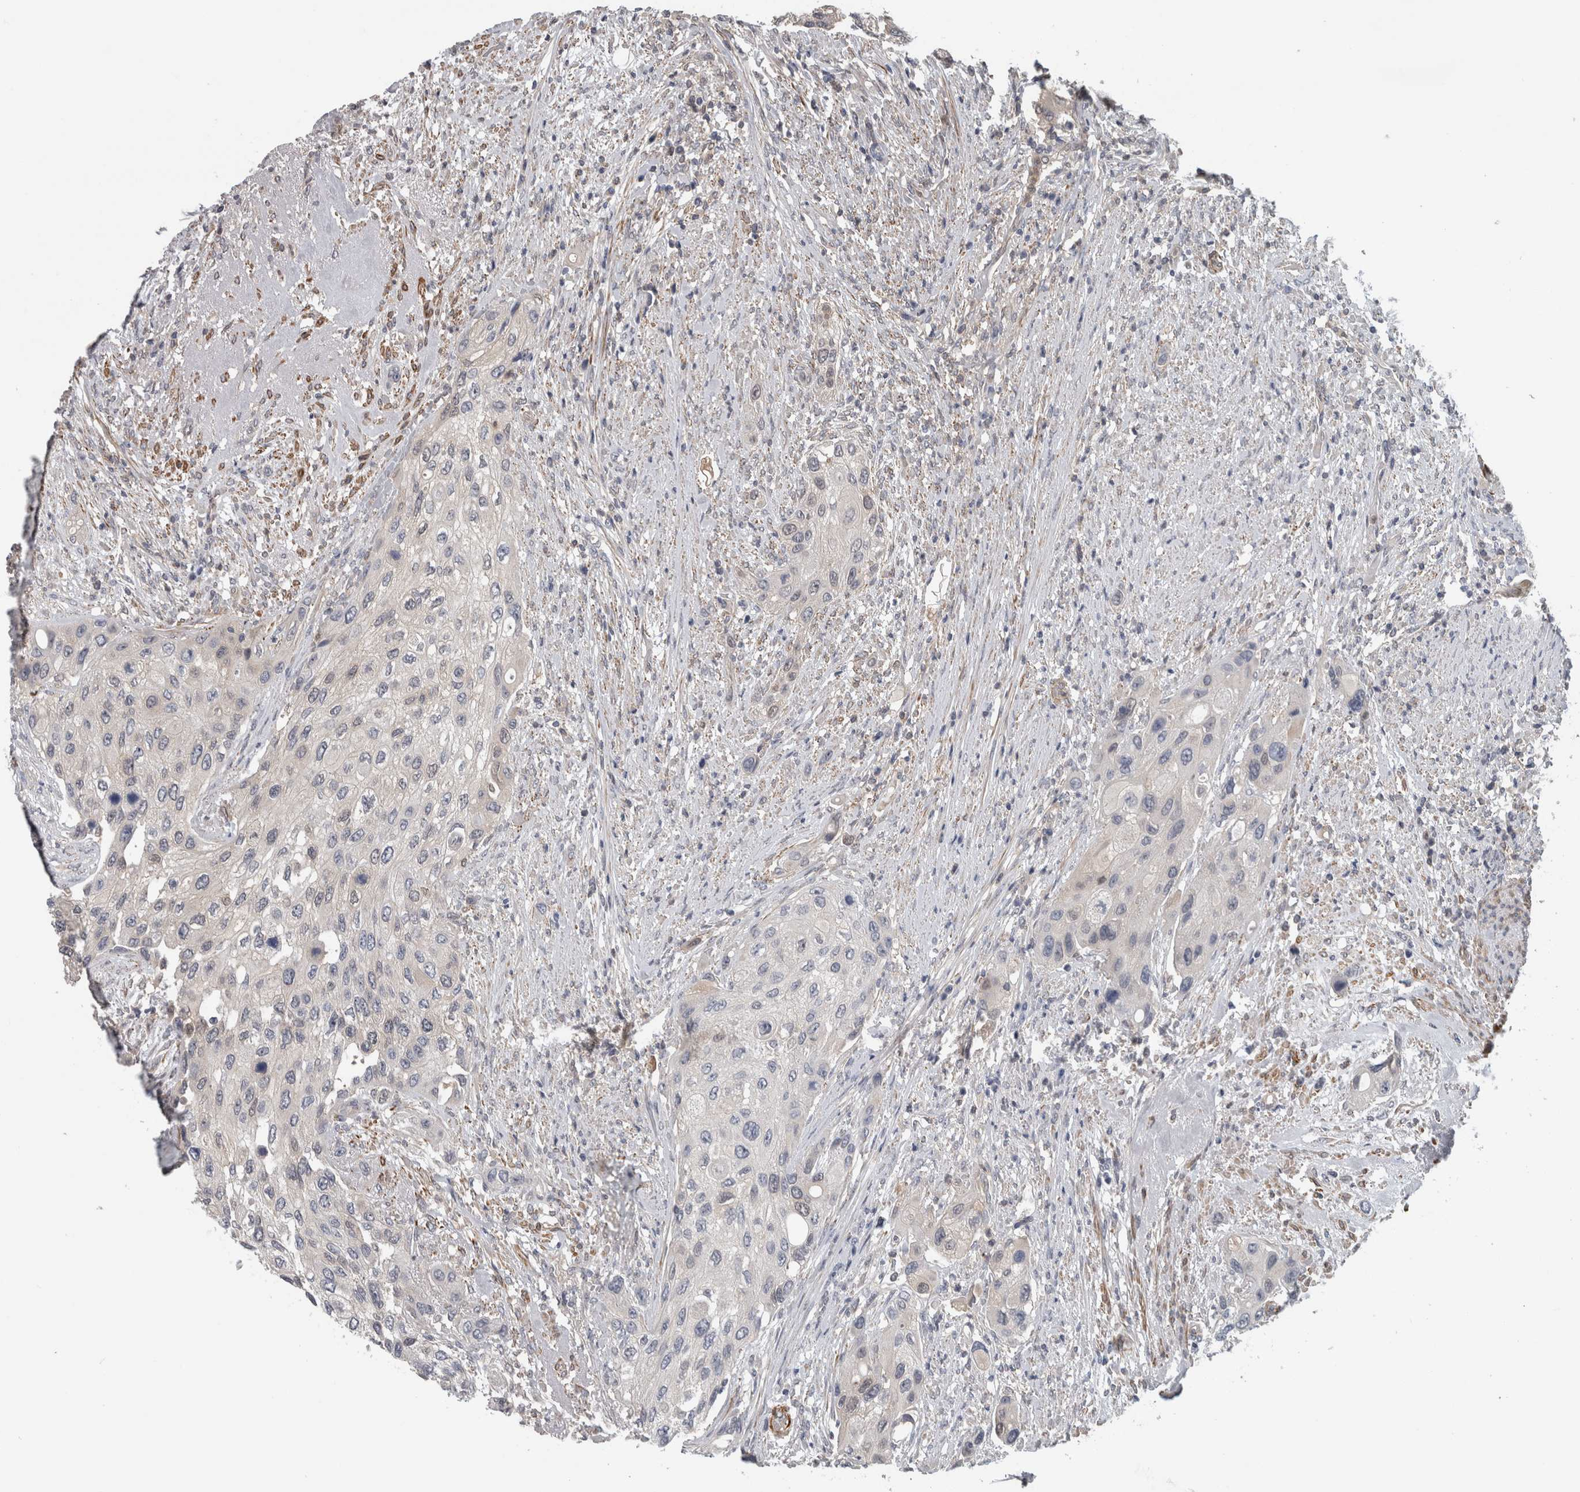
{"staining": {"intensity": "negative", "quantity": "none", "location": "none"}, "tissue": "urothelial cancer", "cell_type": "Tumor cells", "image_type": "cancer", "snomed": [{"axis": "morphology", "description": "Urothelial carcinoma, High grade"}, {"axis": "topography", "description": "Urinary bladder"}], "caption": "Immunohistochemistry image of urothelial carcinoma (high-grade) stained for a protein (brown), which exhibits no expression in tumor cells.", "gene": "NAPRT", "patient": {"sex": "female", "age": 56}}